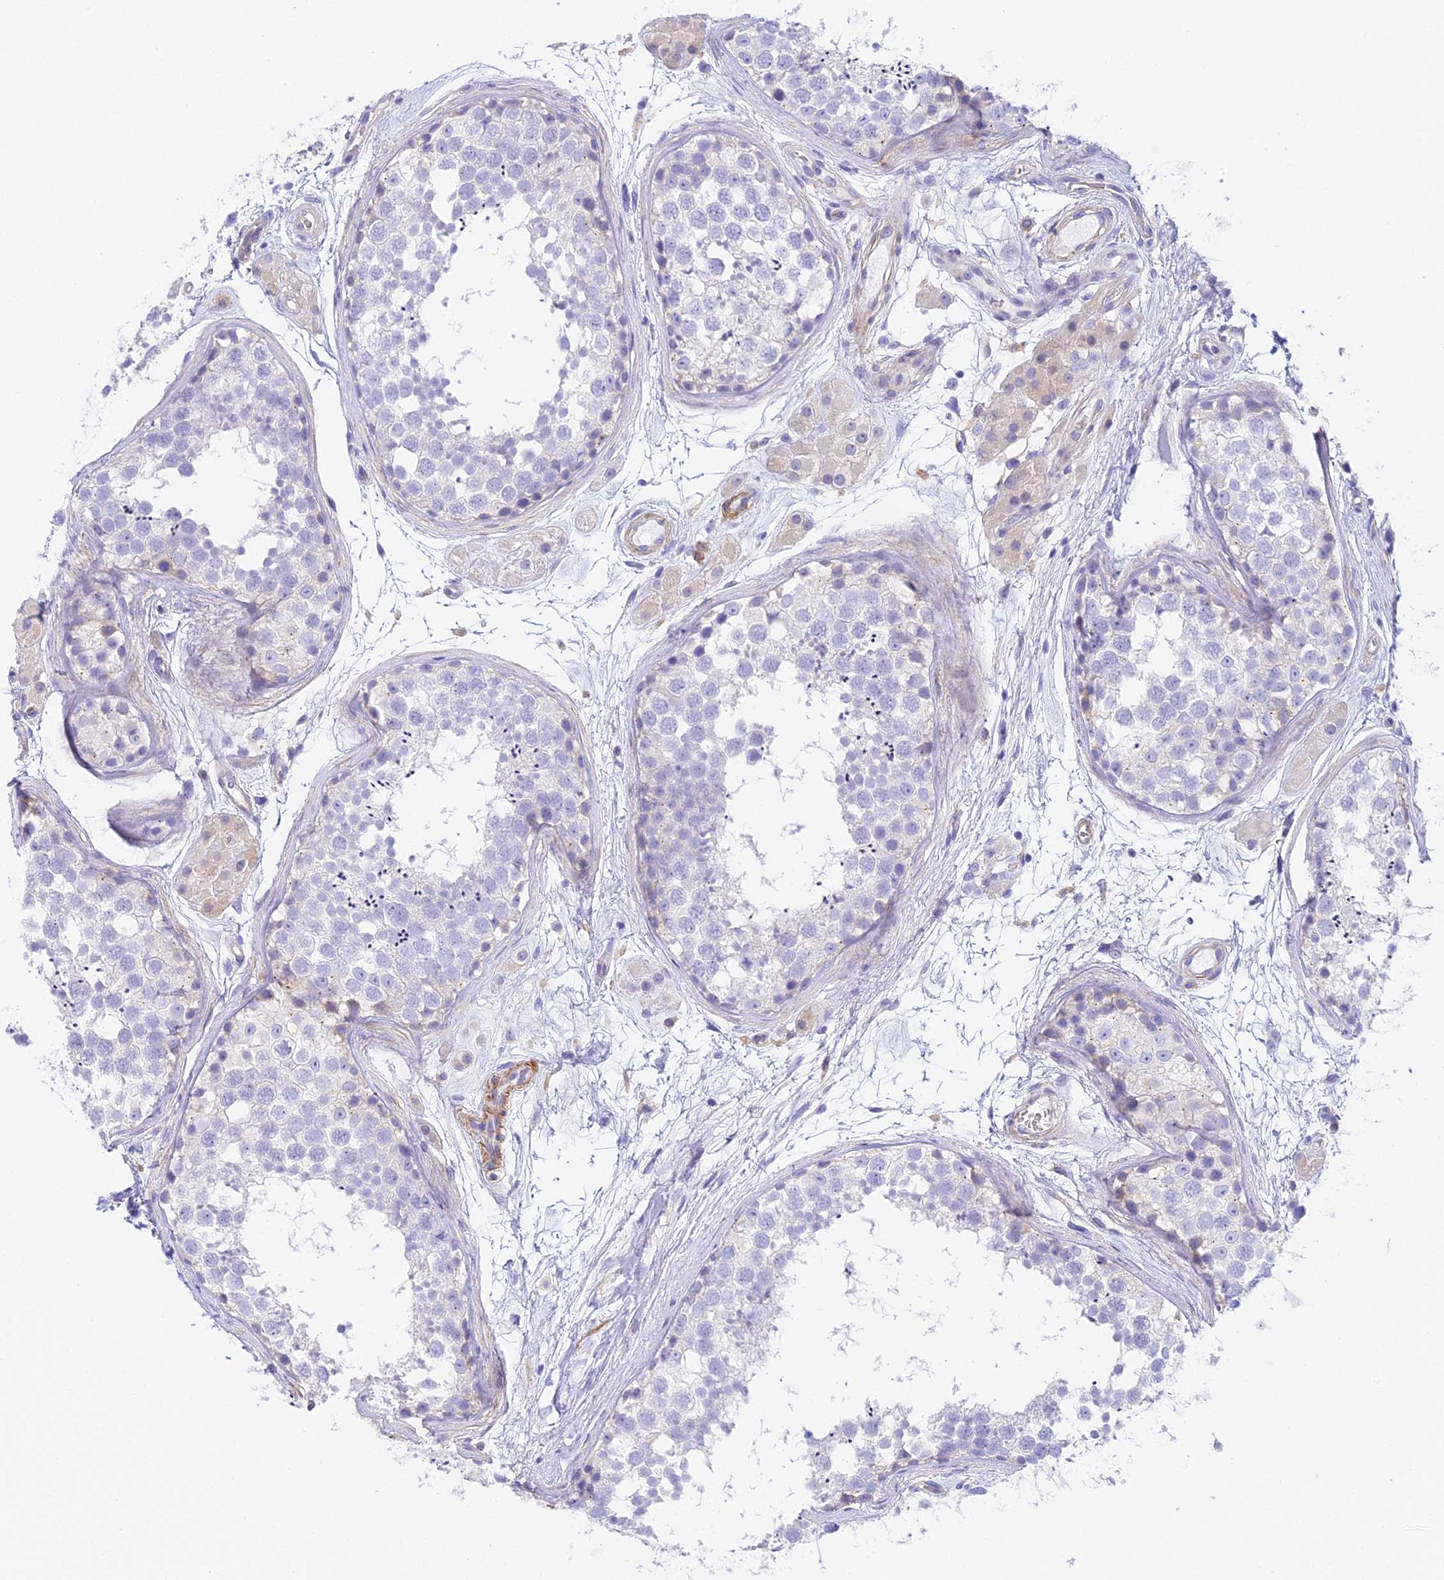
{"staining": {"intensity": "negative", "quantity": "none", "location": "none"}, "tissue": "testis", "cell_type": "Cells in seminiferous ducts", "image_type": "normal", "snomed": [{"axis": "morphology", "description": "Normal tissue, NOS"}, {"axis": "topography", "description": "Testis"}], "caption": "High power microscopy micrograph of an IHC histopathology image of unremarkable testis, revealing no significant expression in cells in seminiferous ducts.", "gene": "HOMER3", "patient": {"sex": "male", "age": 56}}